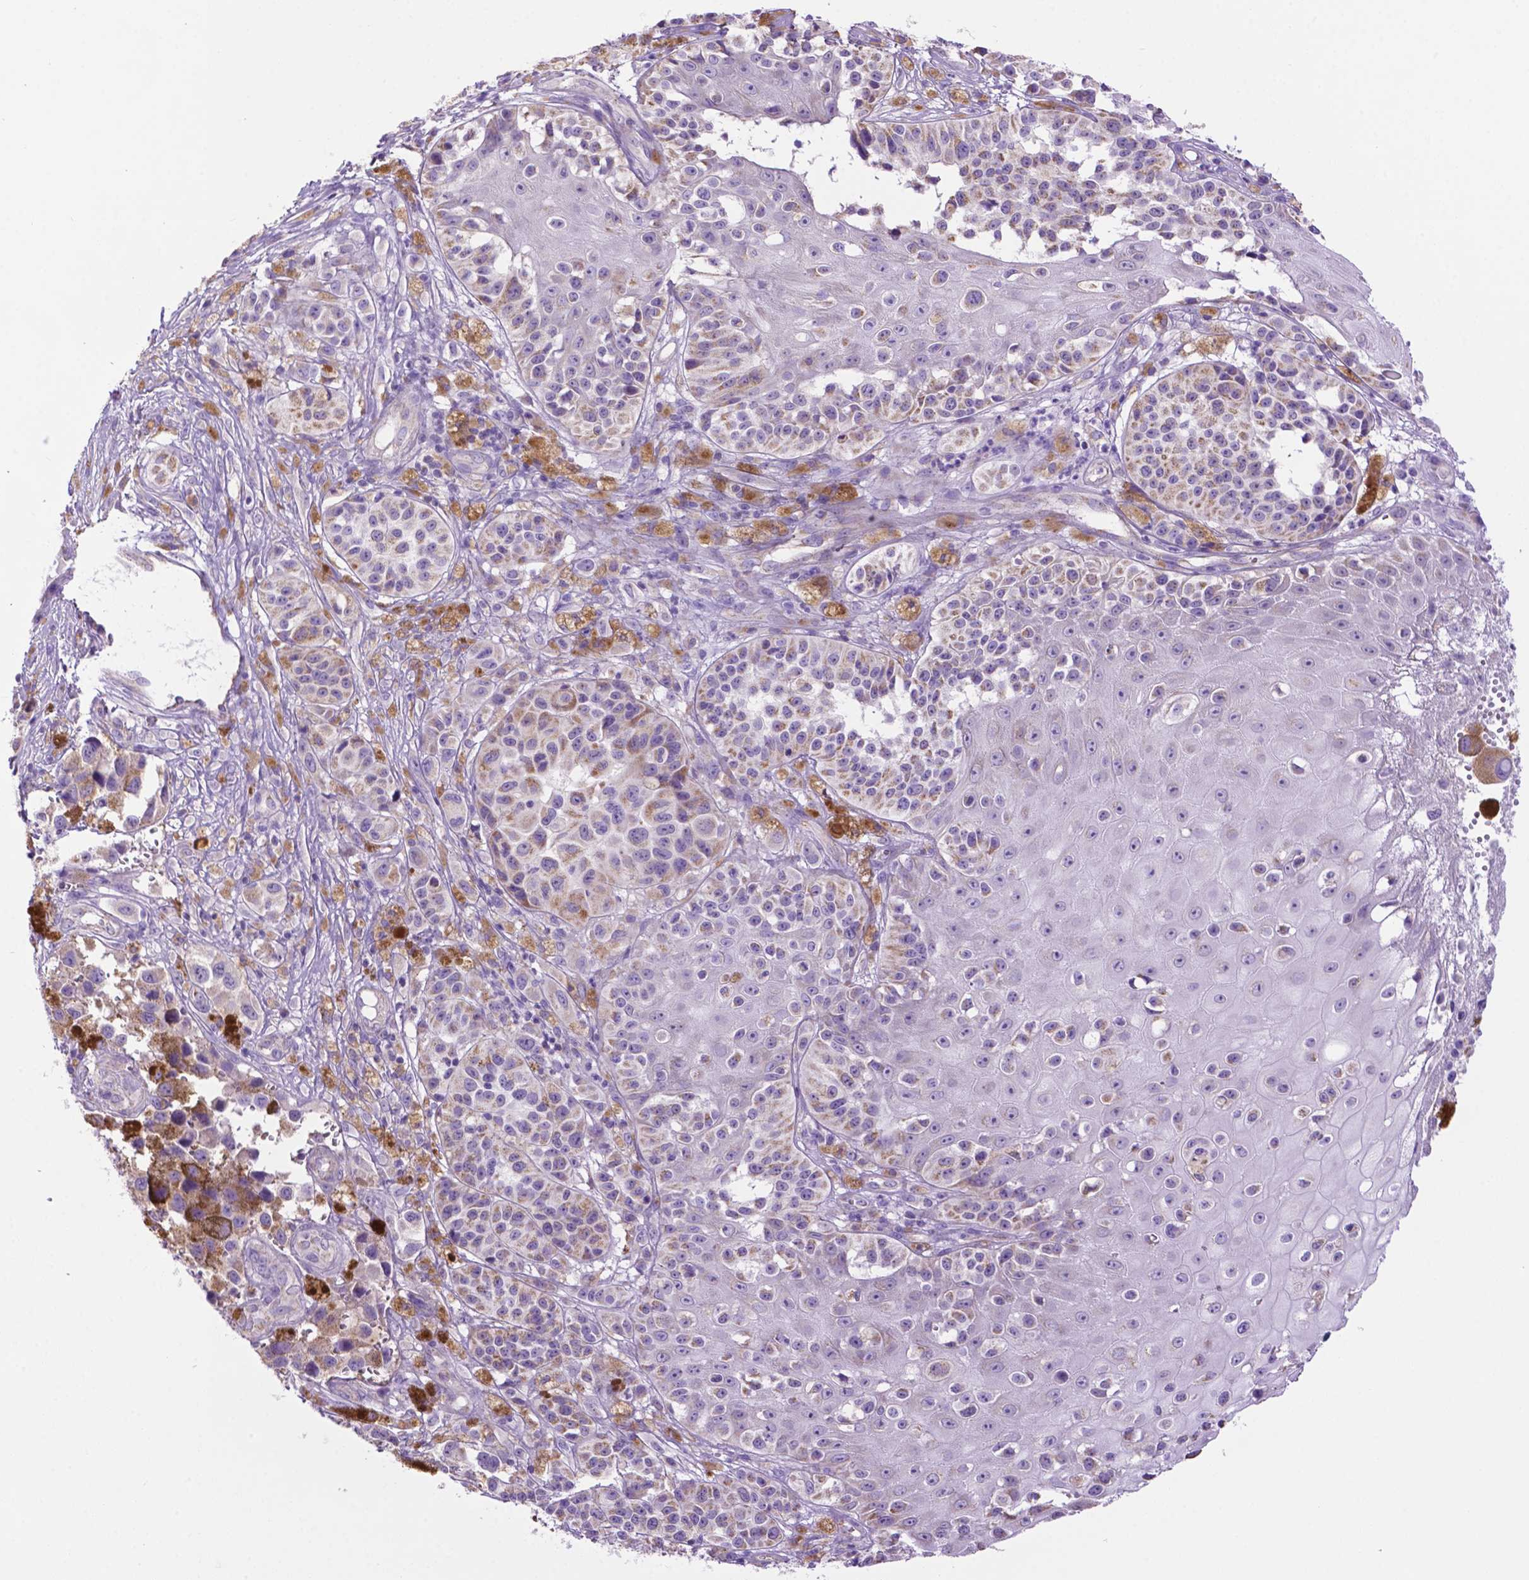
{"staining": {"intensity": "negative", "quantity": "none", "location": "none"}, "tissue": "melanoma", "cell_type": "Tumor cells", "image_type": "cancer", "snomed": [{"axis": "morphology", "description": "Malignant melanoma, NOS"}, {"axis": "topography", "description": "Skin"}], "caption": "There is no significant expression in tumor cells of malignant melanoma.", "gene": "PHYHIP", "patient": {"sex": "female", "age": 58}}